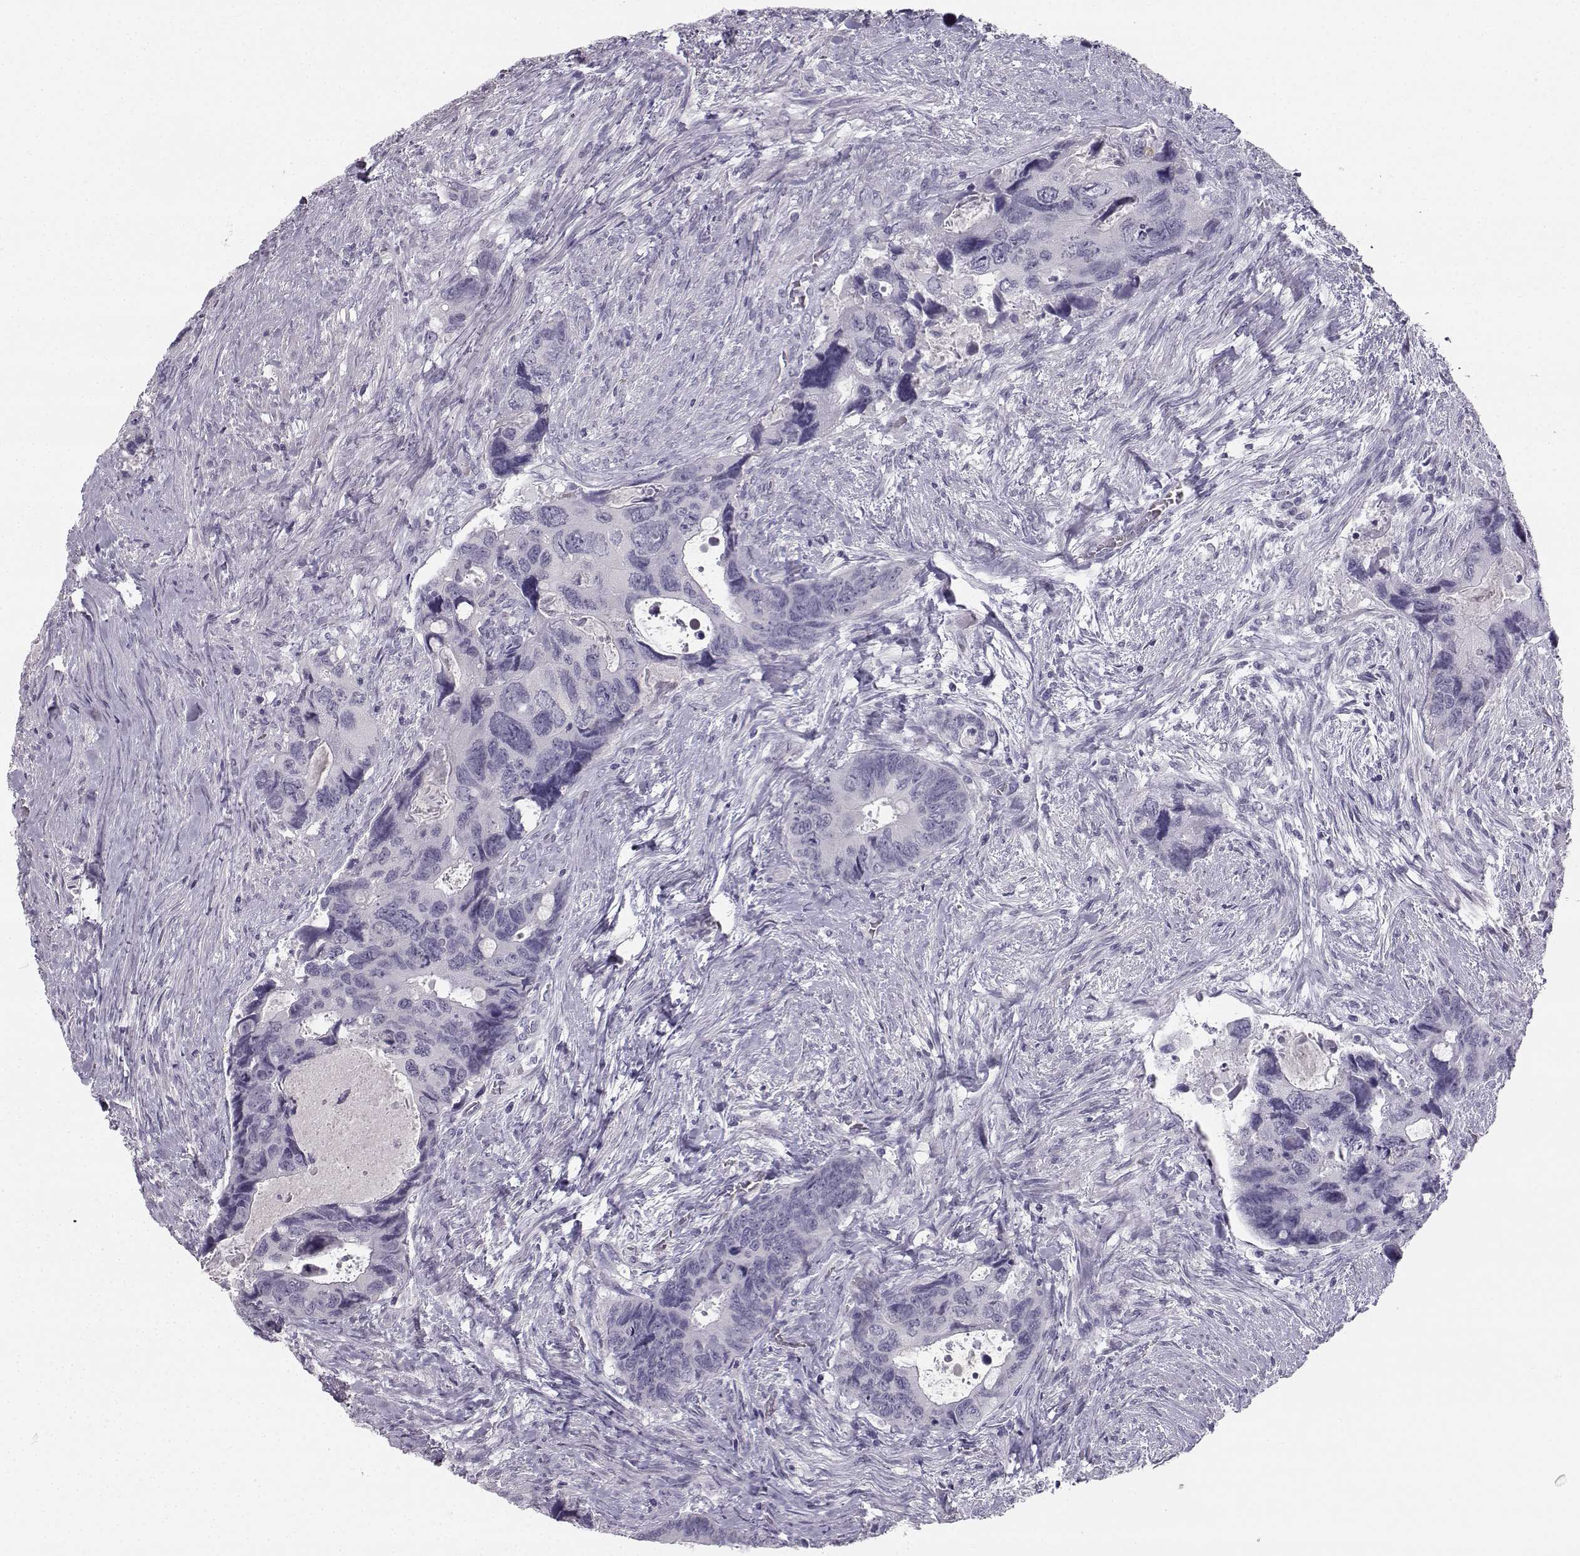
{"staining": {"intensity": "negative", "quantity": "none", "location": "none"}, "tissue": "colorectal cancer", "cell_type": "Tumor cells", "image_type": "cancer", "snomed": [{"axis": "morphology", "description": "Adenocarcinoma, NOS"}, {"axis": "topography", "description": "Rectum"}], "caption": "Immunohistochemical staining of colorectal adenocarcinoma reveals no significant staining in tumor cells. Brightfield microscopy of immunohistochemistry stained with DAB (3,3'-diaminobenzidine) (brown) and hematoxylin (blue), captured at high magnification.", "gene": "SYCE1", "patient": {"sex": "male", "age": 62}}